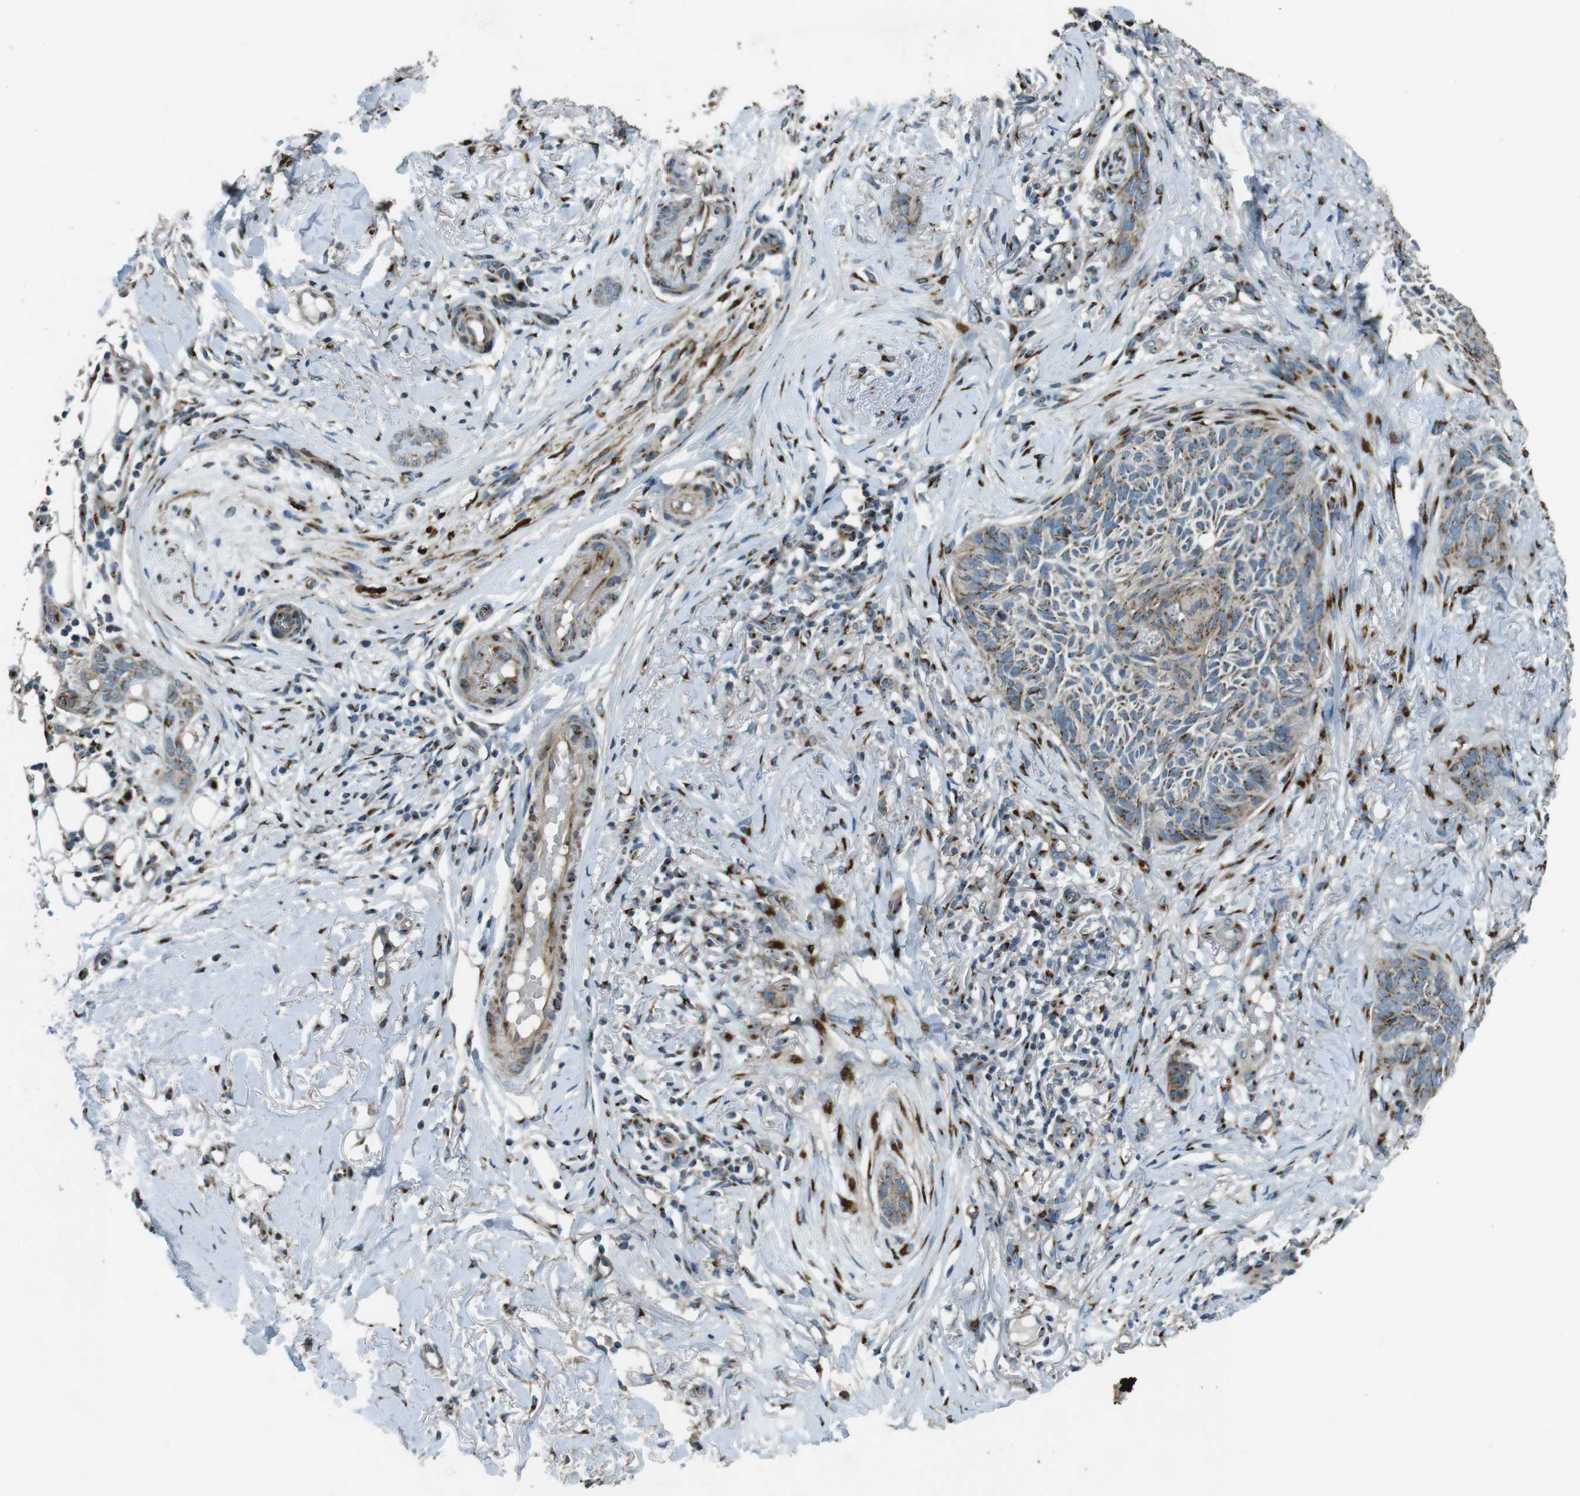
{"staining": {"intensity": "weak", "quantity": ">75%", "location": "cytoplasmic/membranous"}, "tissue": "skin cancer", "cell_type": "Tumor cells", "image_type": "cancer", "snomed": [{"axis": "morphology", "description": "Basal cell carcinoma"}, {"axis": "topography", "description": "Skin"}], "caption": "Skin cancer (basal cell carcinoma) tissue displays weak cytoplasmic/membranous positivity in approximately >75% of tumor cells, visualized by immunohistochemistry.", "gene": "TMEM115", "patient": {"sex": "female", "age": 84}}